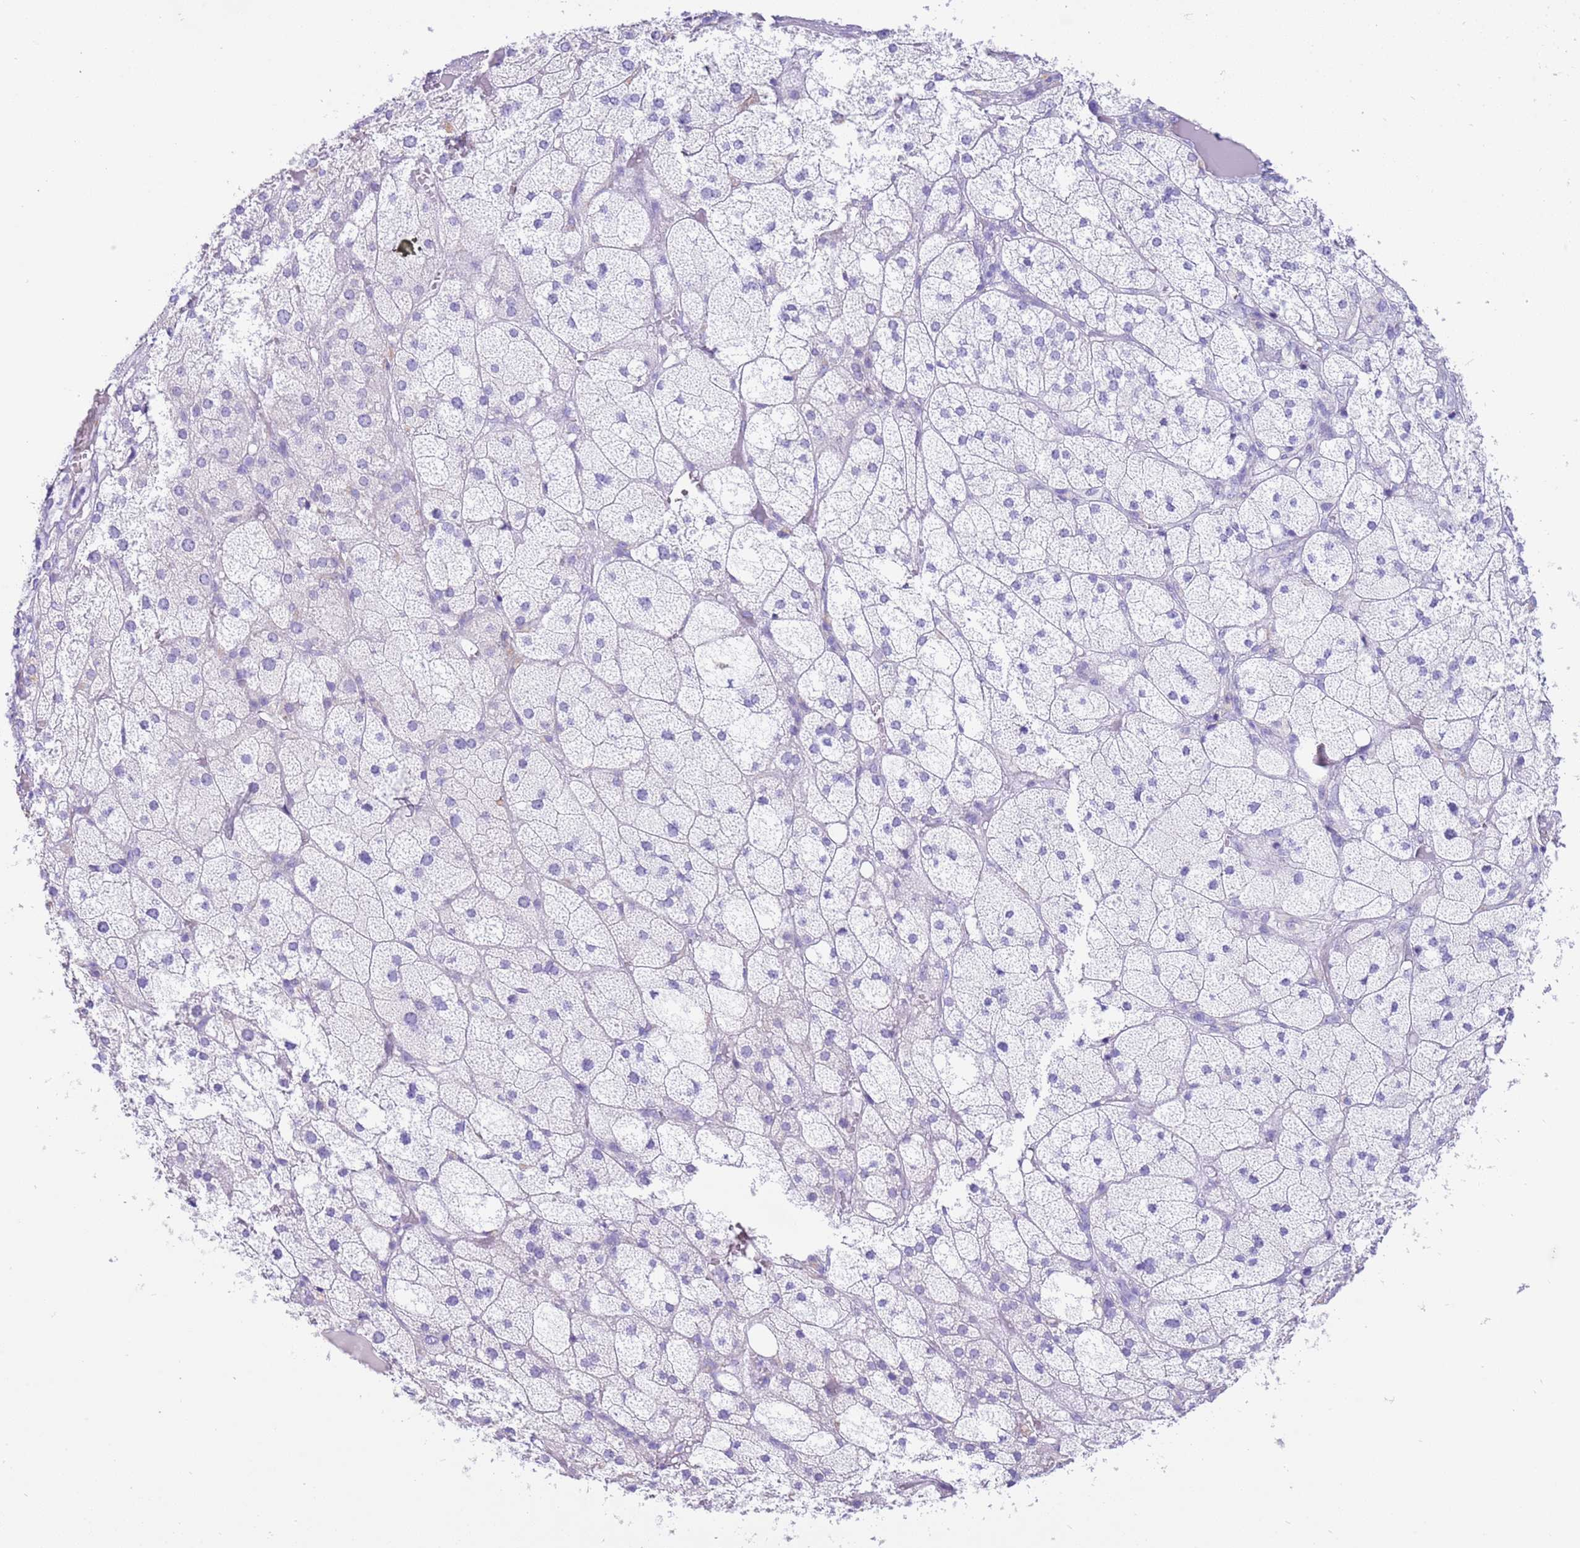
{"staining": {"intensity": "negative", "quantity": "none", "location": "none"}, "tissue": "adrenal gland", "cell_type": "Glandular cells", "image_type": "normal", "snomed": [{"axis": "morphology", "description": "Normal tissue, NOS"}, {"axis": "topography", "description": "Adrenal gland"}], "caption": "An IHC image of normal adrenal gland is shown. There is no staining in glandular cells of adrenal gland.", "gene": "CPB1", "patient": {"sex": "female", "age": 61}}